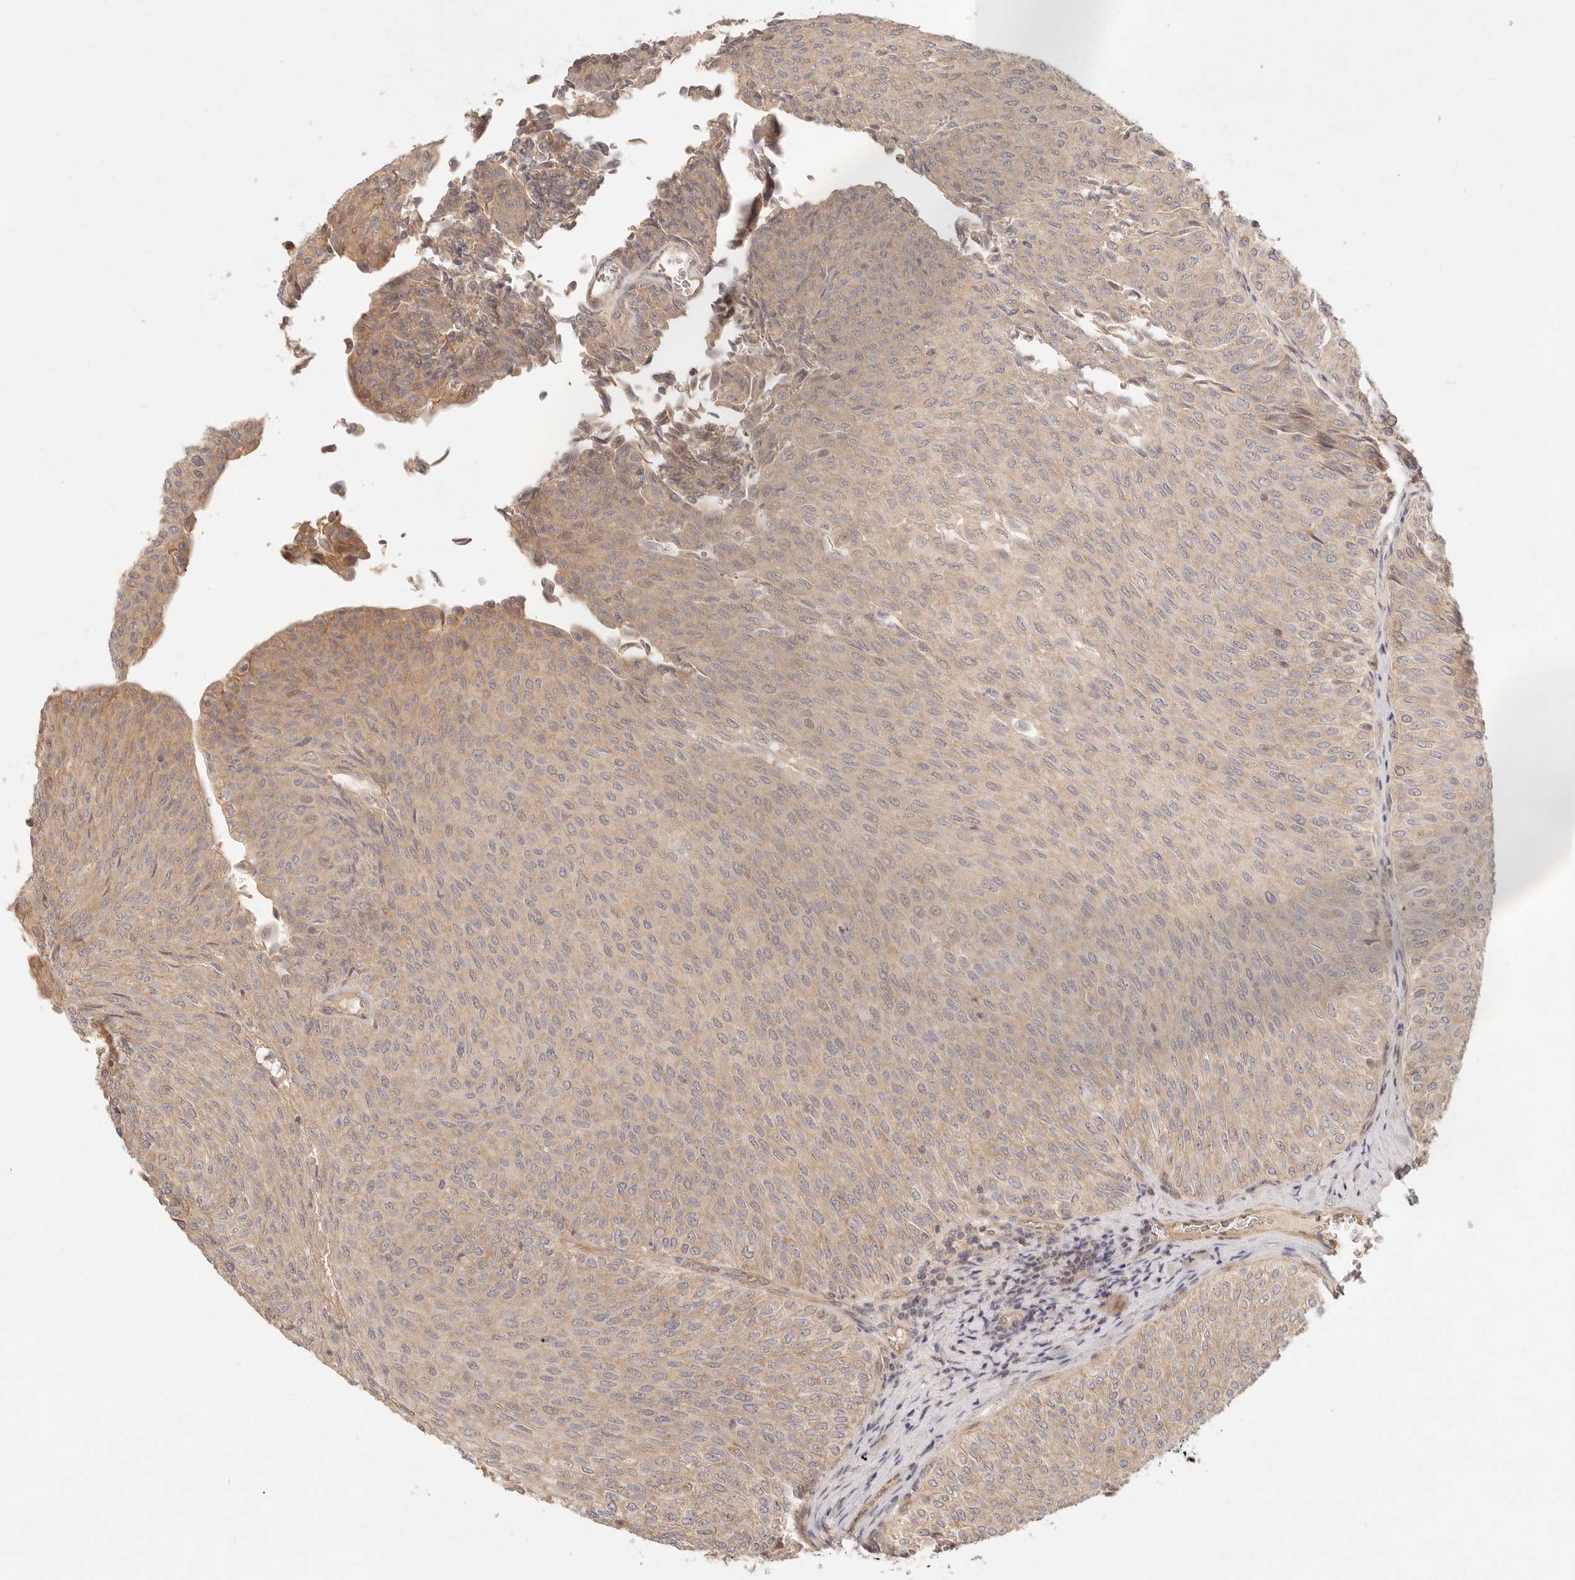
{"staining": {"intensity": "weak", "quantity": ">75%", "location": "cytoplasmic/membranous"}, "tissue": "urothelial cancer", "cell_type": "Tumor cells", "image_type": "cancer", "snomed": [{"axis": "morphology", "description": "Urothelial carcinoma, Low grade"}, {"axis": "topography", "description": "Urinary bladder"}], "caption": "Immunohistochemical staining of urothelial cancer reveals weak cytoplasmic/membranous protein positivity in about >75% of tumor cells.", "gene": "PPP1R3B", "patient": {"sex": "male", "age": 78}}